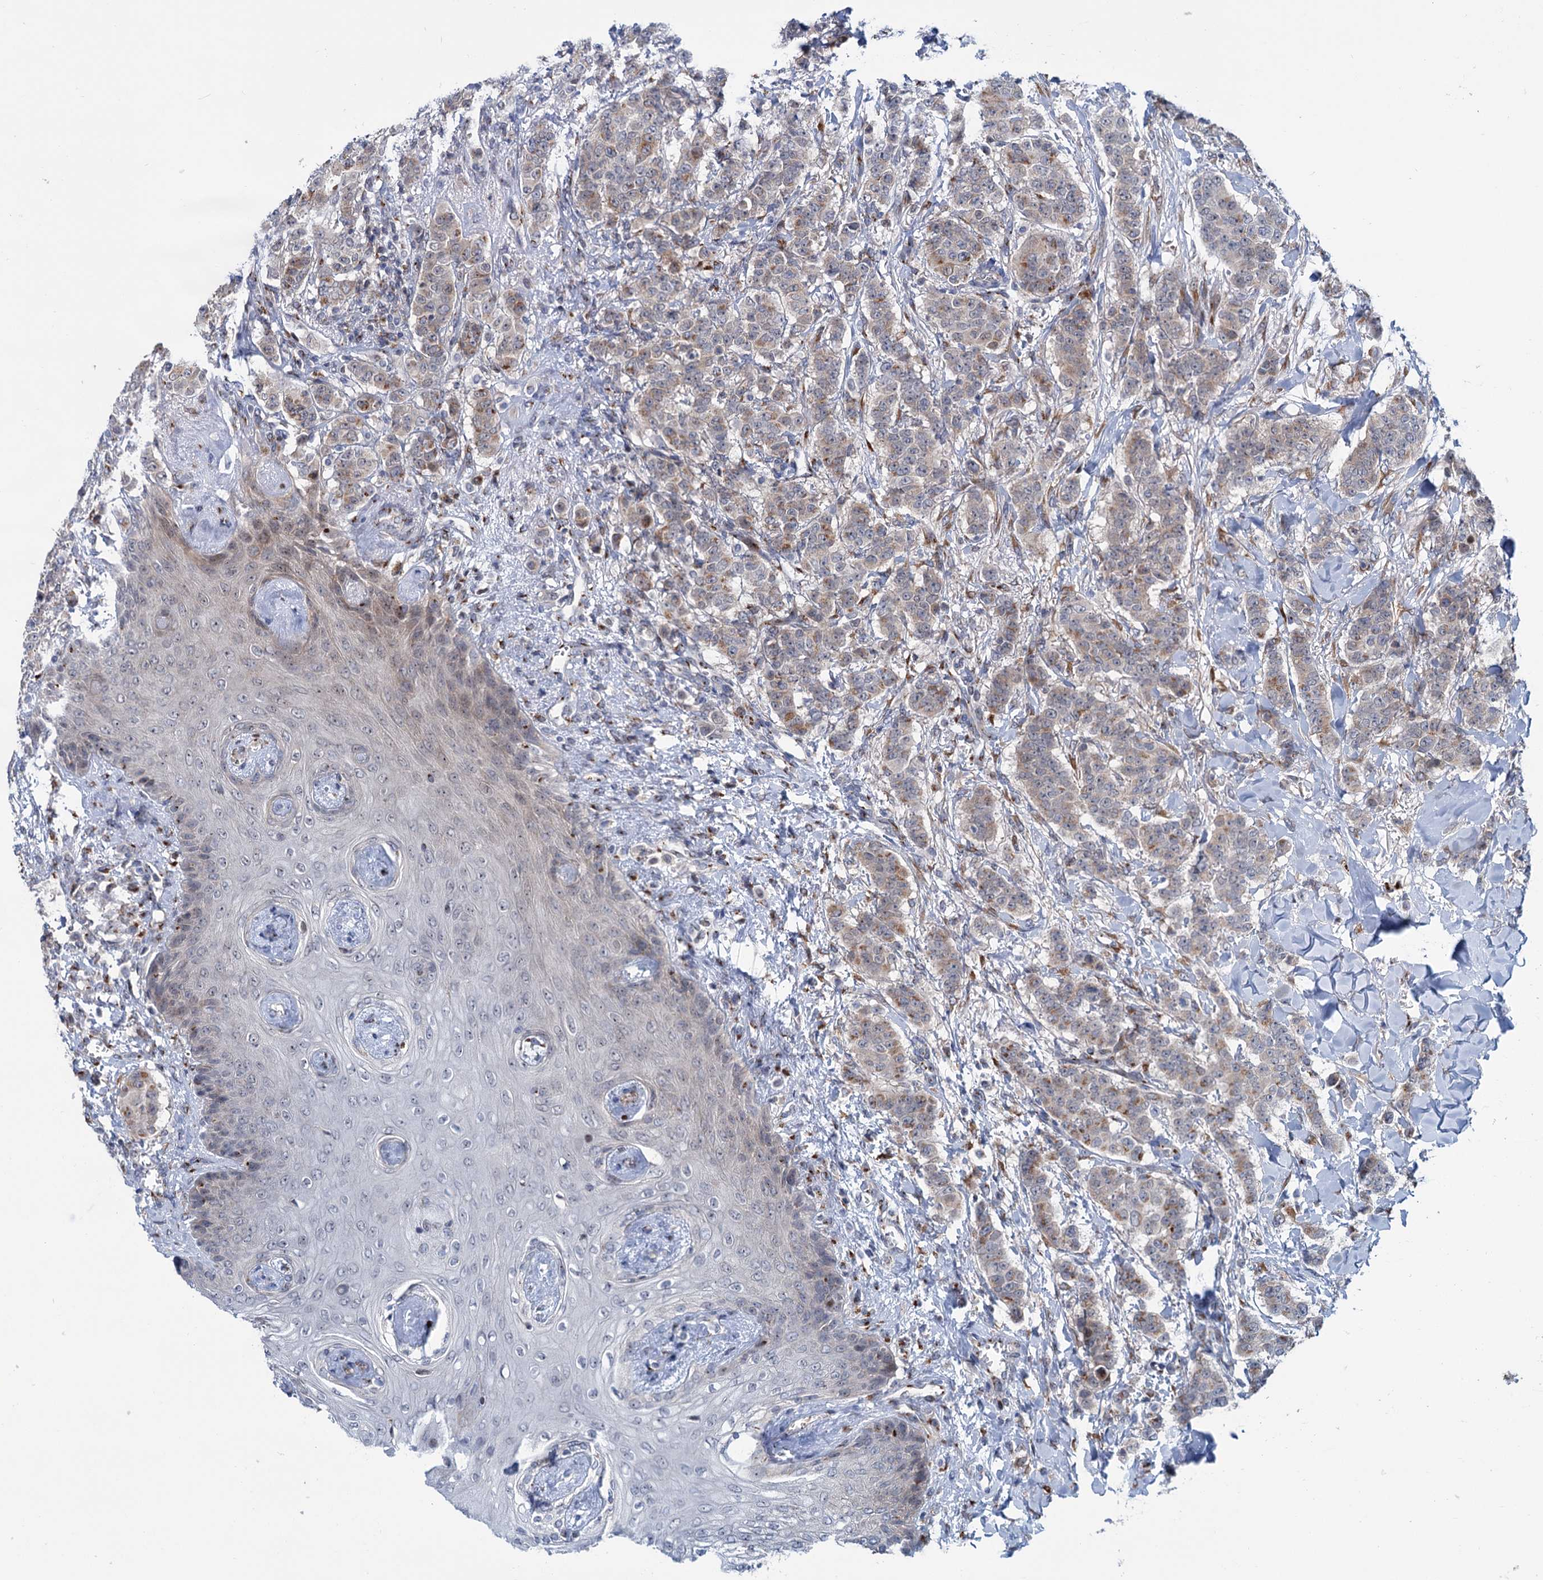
{"staining": {"intensity": "moderate", "quantity": "<25%", "location": "cytoplasmic/membranous"}, "tissue": "breast cancer", "cell_type": "Tumor cells", "image_type": "cancer", "snomed": [{"axis": "morphology", "description": "Duct carcinoma"}, {"axis": "topography", "description": "Breast"}], "caption": "Immunohistochemical staining of human breast cancer shows low levels of moderate cytoplasmic/membranous staining in approximately <25% of tumor cells.", "gene": "ELP4", "patient": {"sex": "female", "age": 40}}